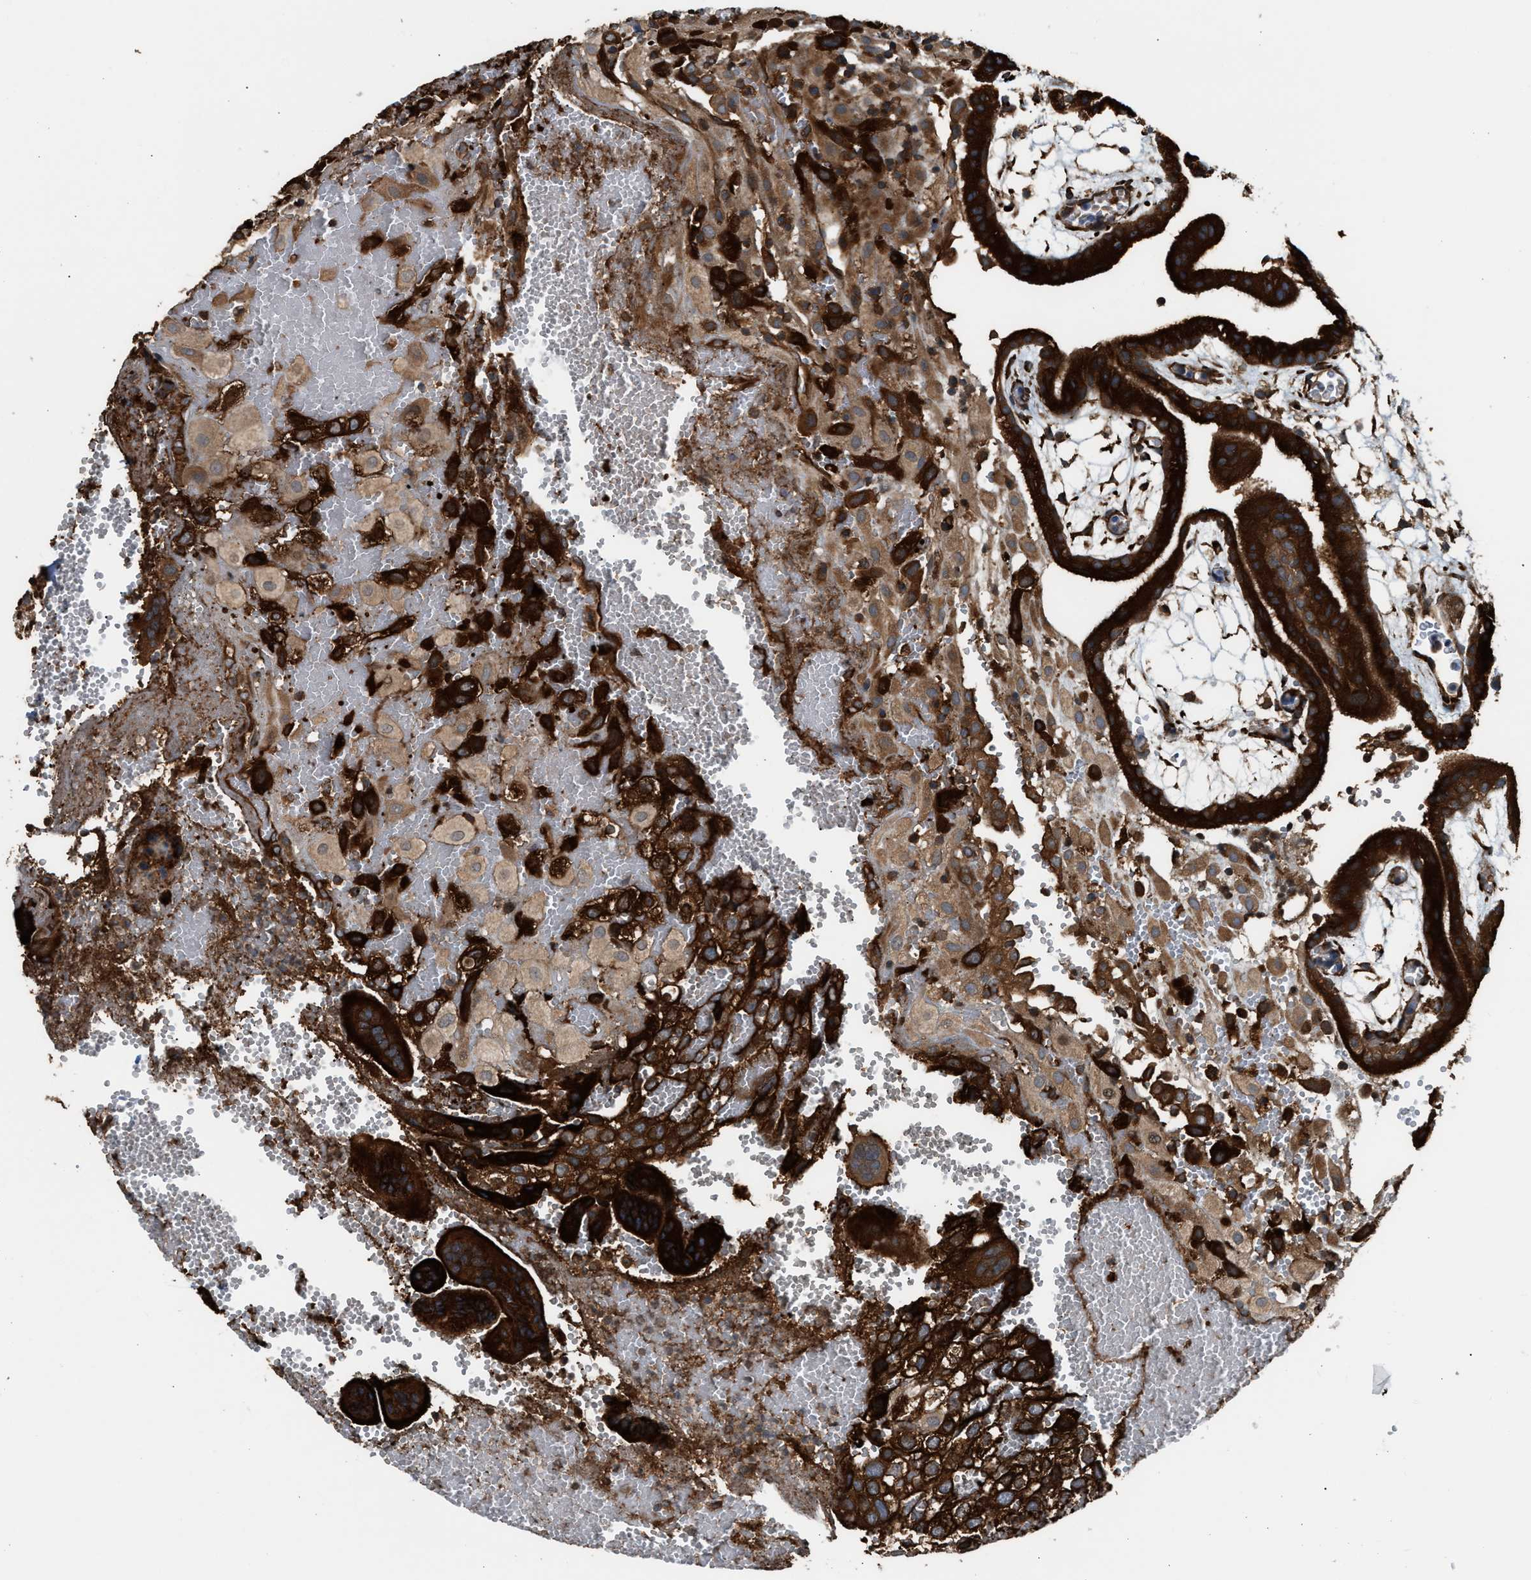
{"staining": {"intensity": "strong", "quantity": "25%-75%", "location": "cytoplasmic/membranous"}, "tissue": "placenta", "cell_type": "Decidual cells", "image_type": "normal", "snomed": [{"axis": "morphology", "description": "Normal tissue, NOS"}, {"axis": "topography", "description": "Placenta"}], "caption": "Immunohistochemistry (IHC) staining of benign placenta, which demonstrates high levels of strong cytoplasmic/membranous staining in about 25%-75% of decidual cells indicating strong cytoplasmic/membranous protein positivity. The staining was performed using DAB (3,3'-diaminobenzidine) (brown) for protein detection and nuclei were counterstained in hematoxylin (blue).", "gene": "BAIAP2L1", "patient": {"sex": "female", "age": 18}}